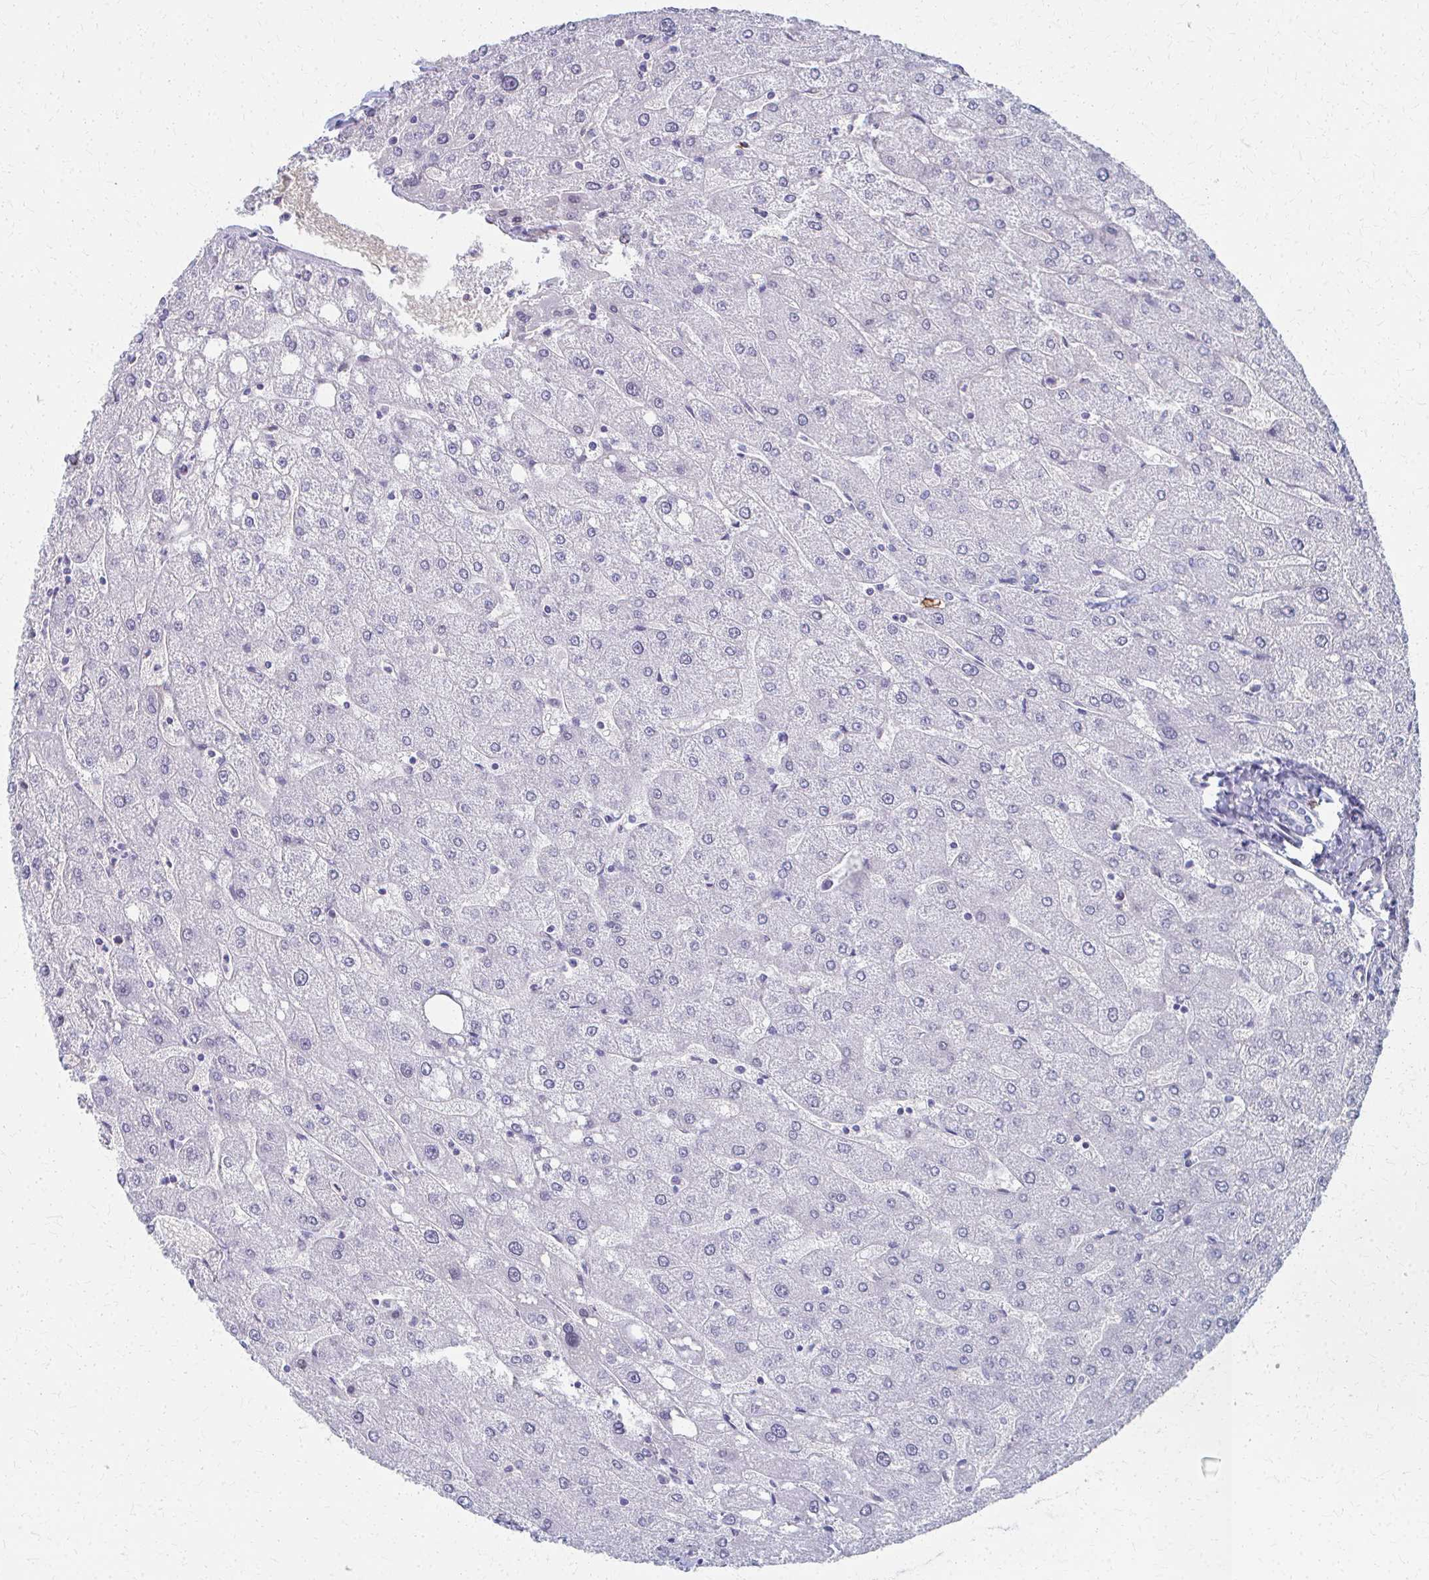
{"staining": {"intensity": "negative", "quantity": "none", "location": "none"}, "tissue": "liver", "cell_type": "Cholangiocytes", "image_type": "normal", "snomed": [{"axis": "morphology", "description": "Normal tissue, NOS"}, {"axis": "topography", "description": "Liver"}], "caption": "Immunohistochemical staining of unremarkable human liver displays no significant staining in cholangiocytes. Nuclei are stained in blue.", "gene": "MS4A2", "patient": {"sex": "male", "age": 67}}